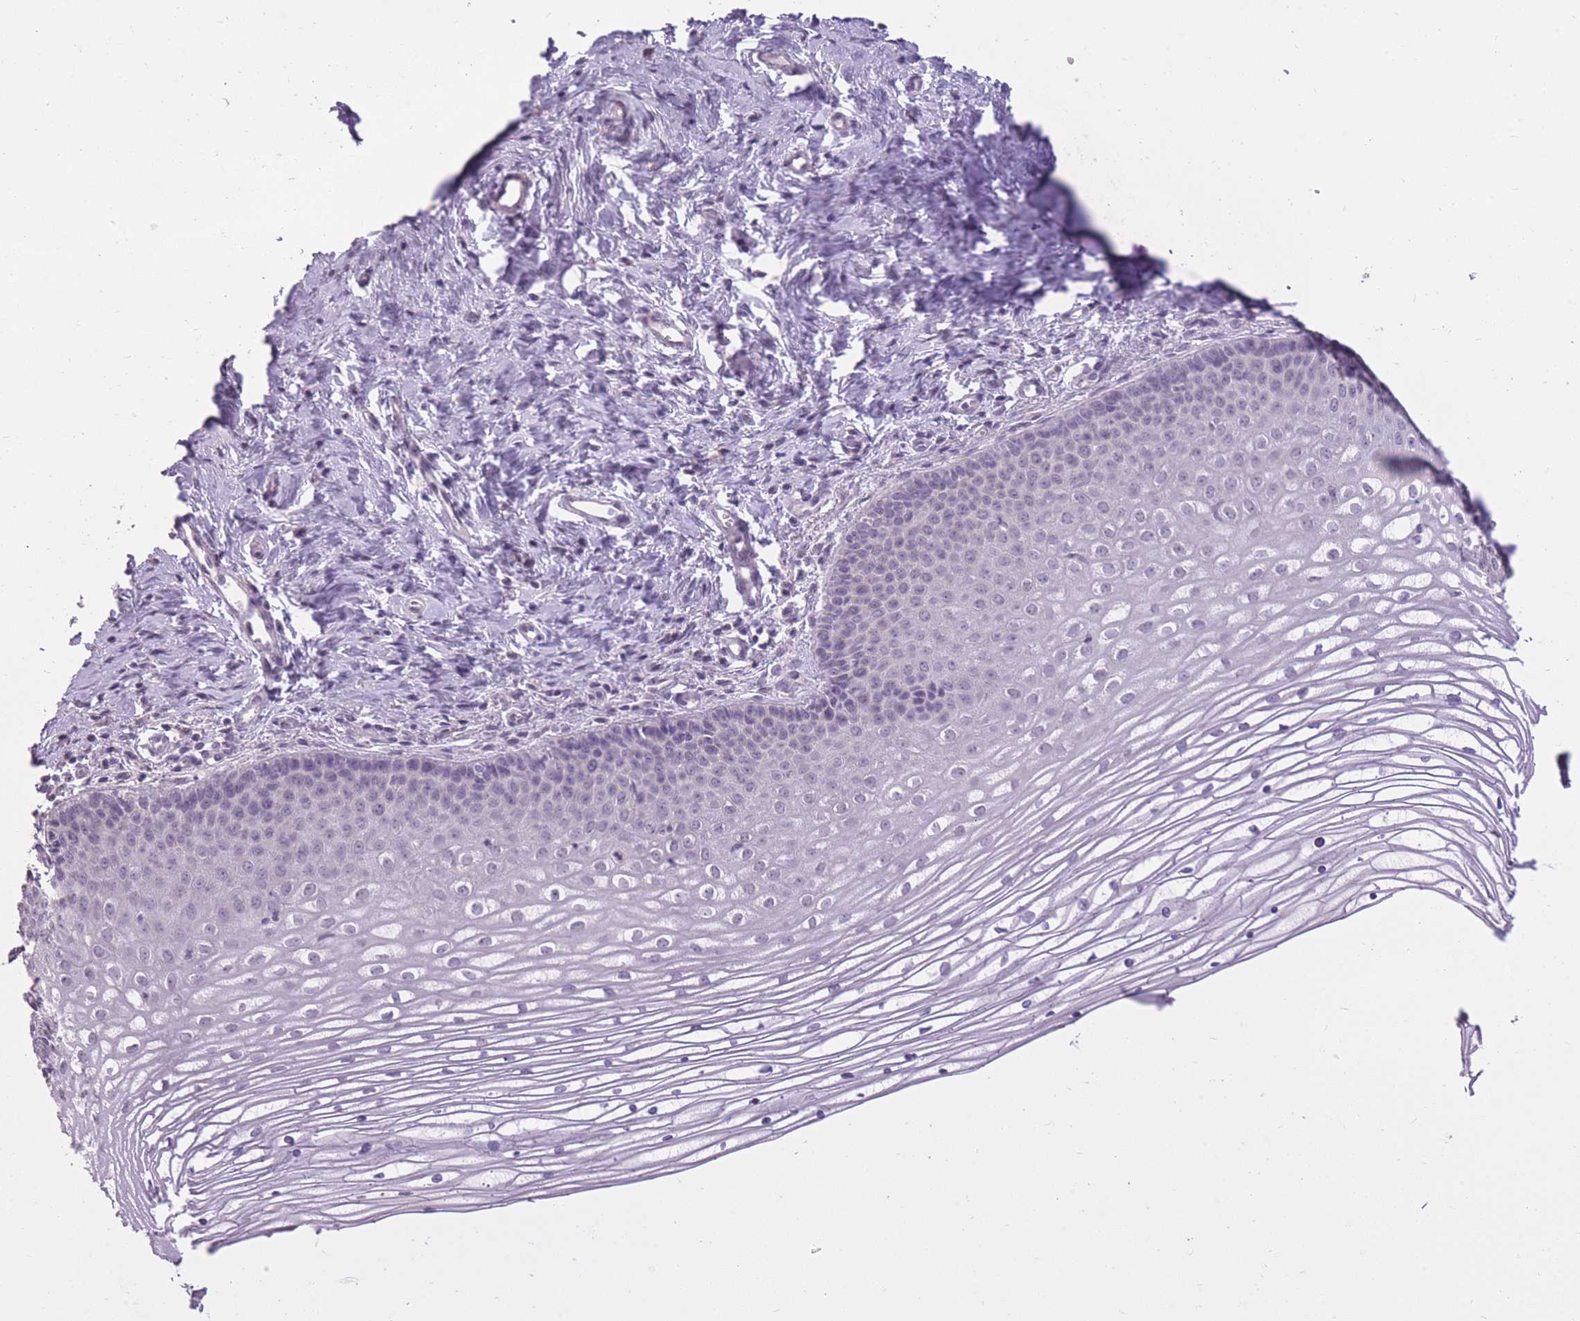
{"staining": {"intensity": "negative", "quantity": "none", "location": "none"}, "tissue": "cervix", "cell_type": "Glandular cells", "image_type": "normal", "snomed": [{"axis": "morphology", "description": "Normal tissue, NOS"}, {"axis": "topography", "description": "Cervix"}], "caption": "A photomicrograph of cervix stained for a protein displays no brown staining in glandular cells.", "gene": "ZBTB24", "patient": {"sex": "female", "age": 47}}